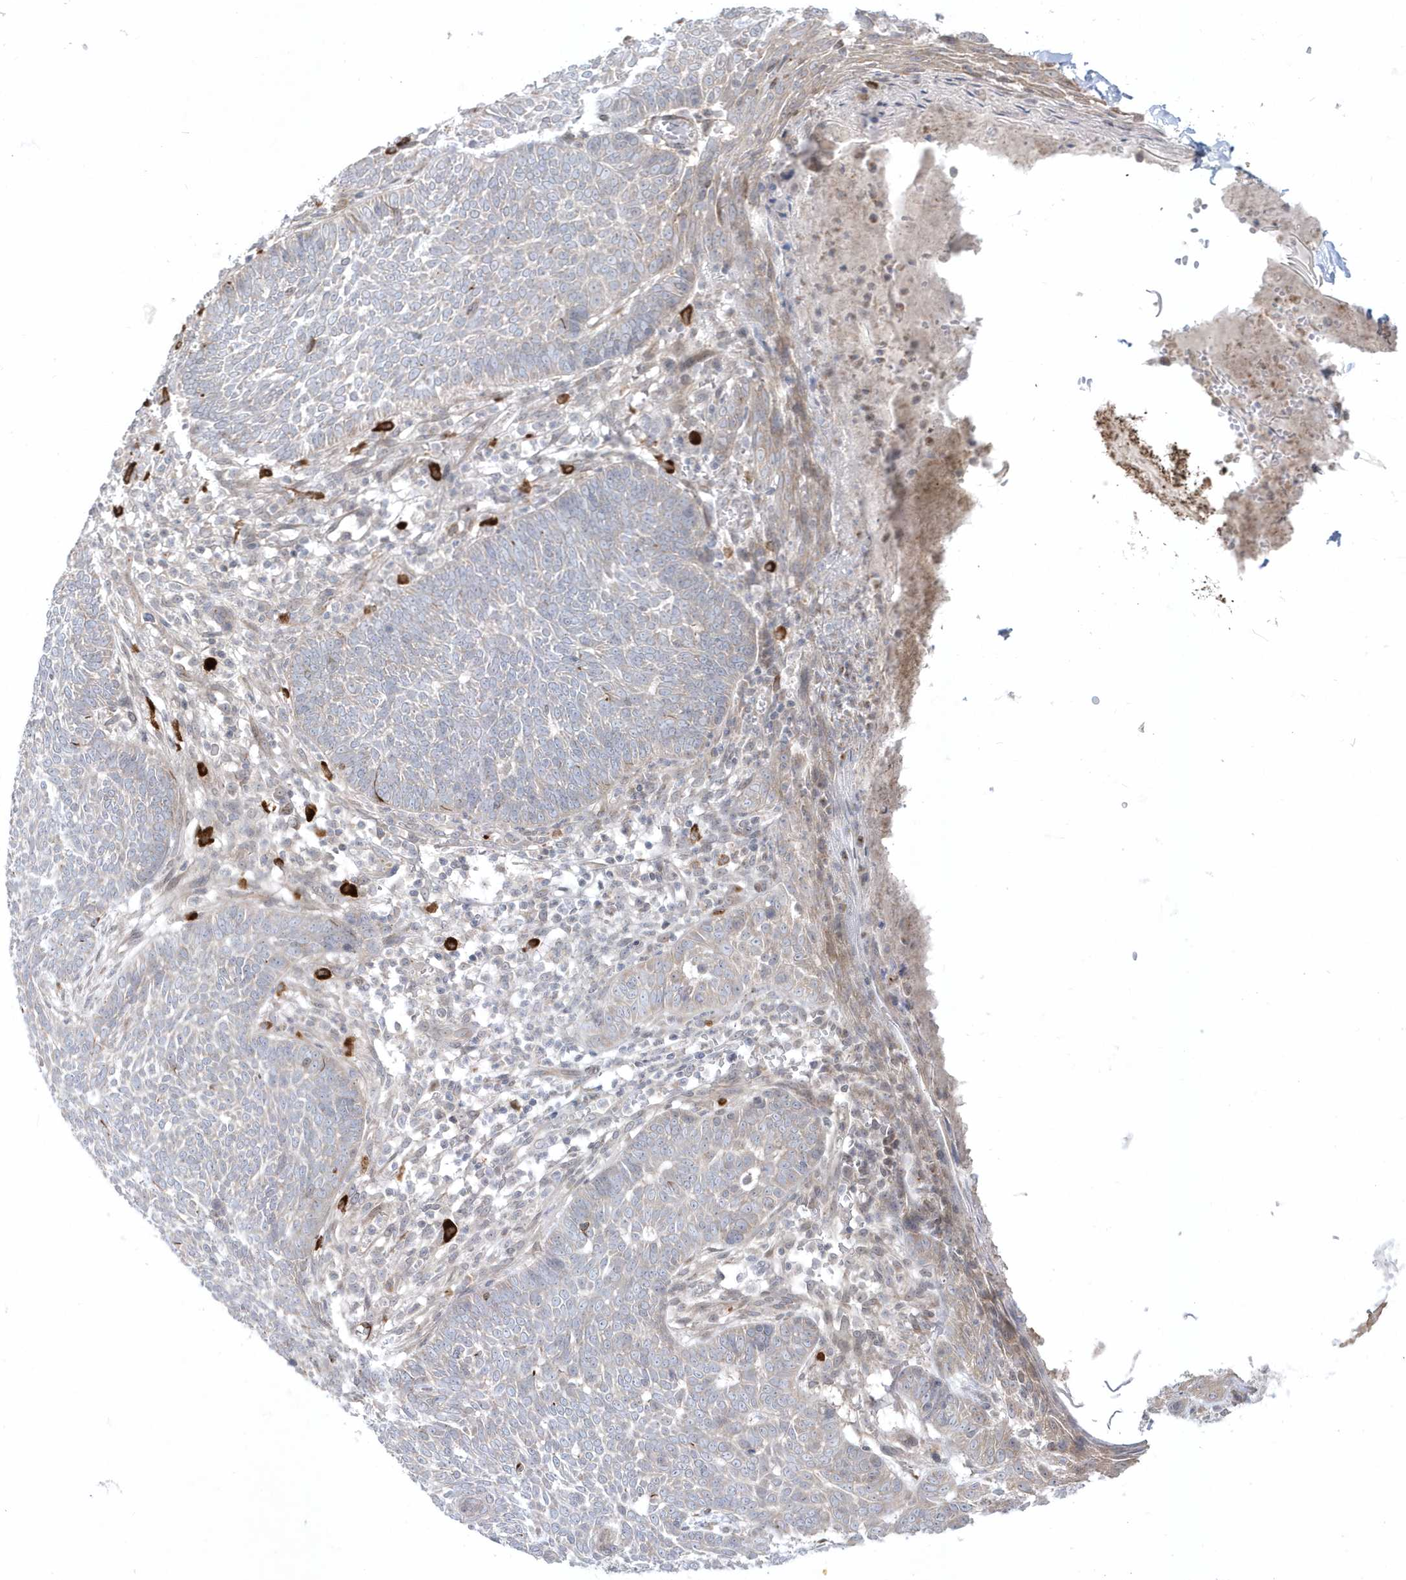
{"staining": {"intensity": "negative", "quantity": "none", "location": "none"}, "tissue": "skin cancer", "cell_type": "Tumor cells", "image_type": "cancer", "snomed": [{"axis": "morphology", "description": "Normal tissue, NOS"}, {"axis": "morphology", "description": "Basal cell carcinoma"}, {"axis": "topography", "description": "Skin"}], "caption": "This is an immunohistochemistry (IHC) micrograph of human skin cancer (basal cell carcinoma). There is no staining in tumor cells.", "gene": "DHX57", "patient": {"sex": "male", "age": 64}}